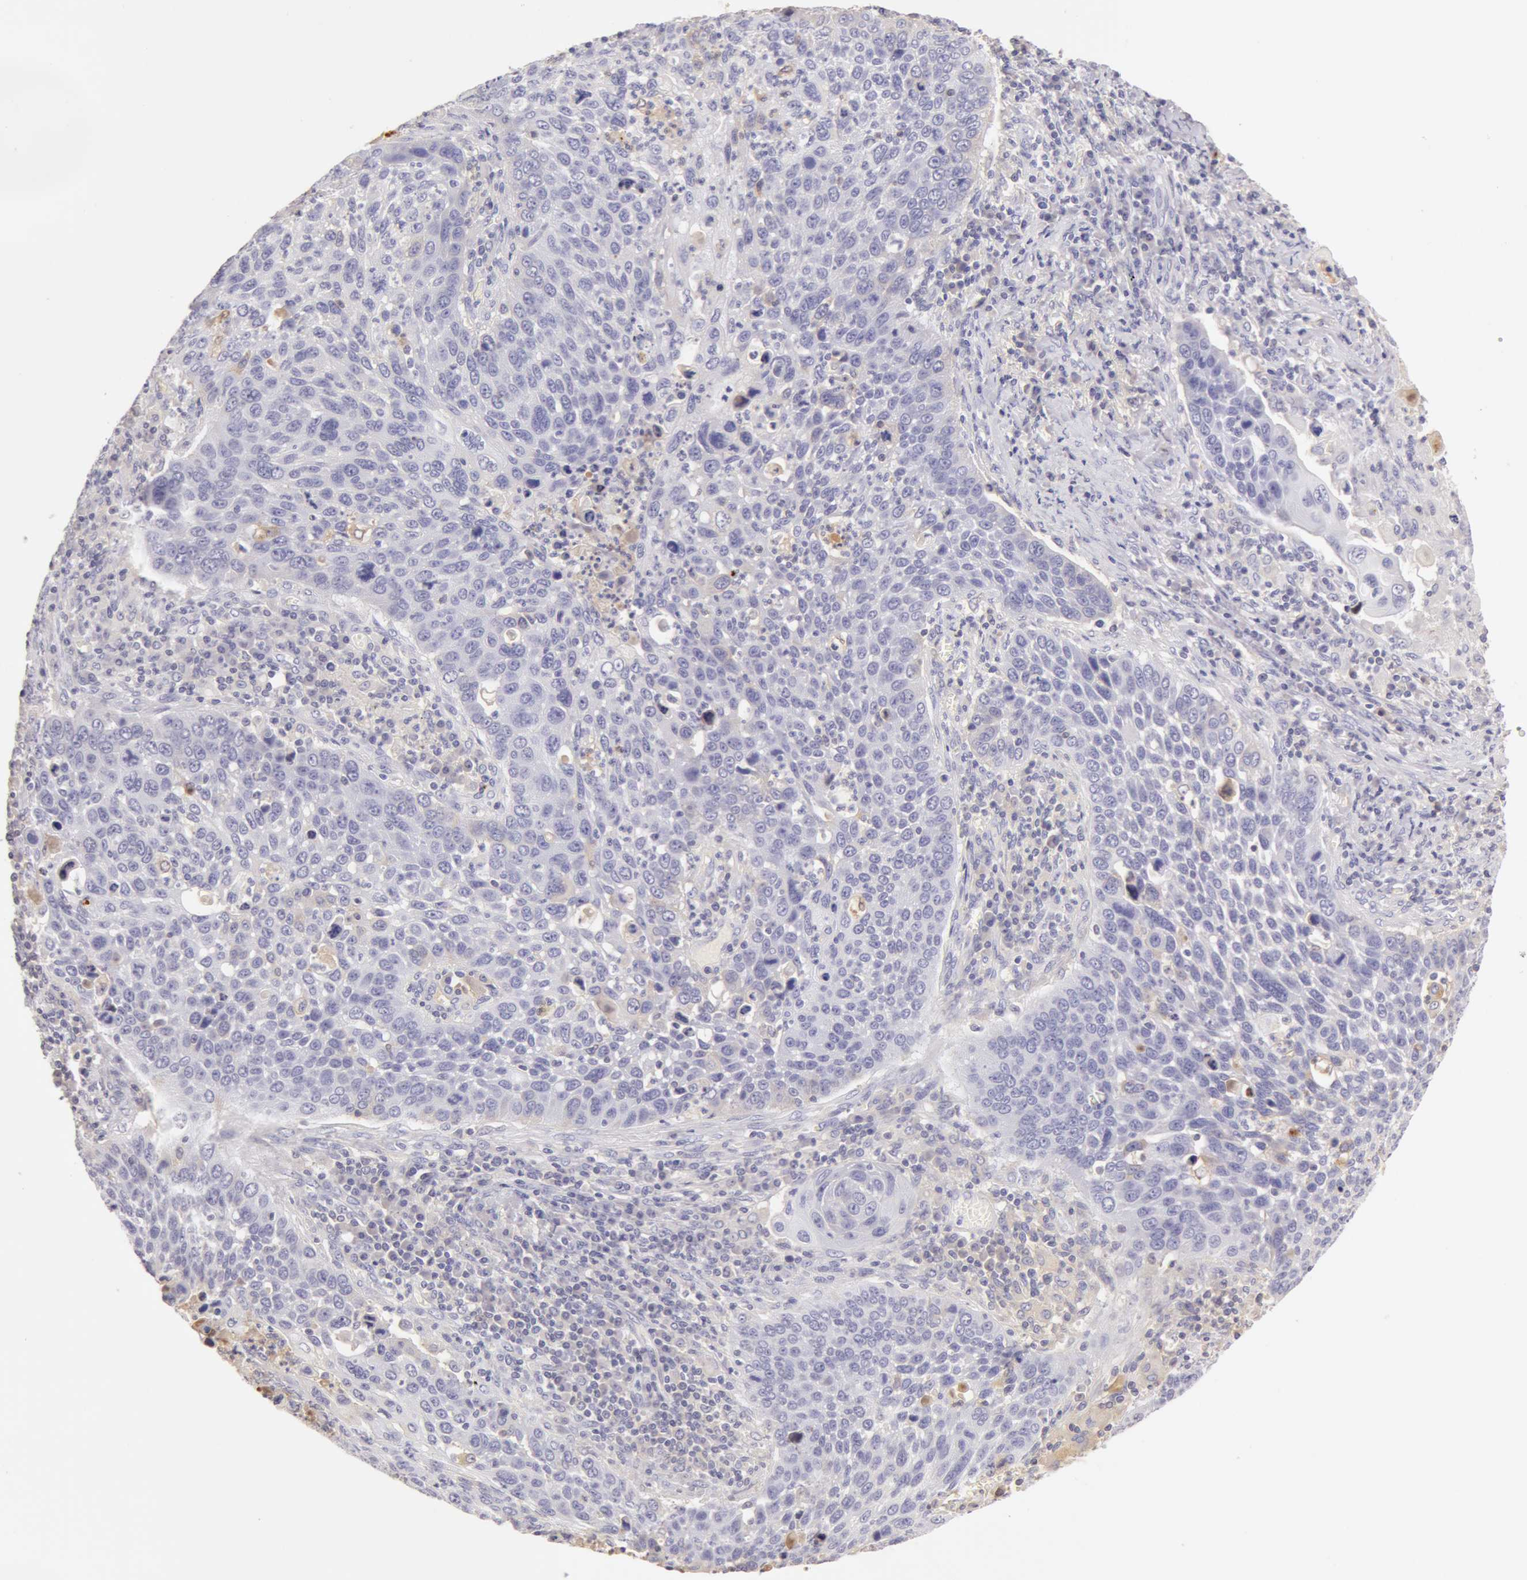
{"staining": {"intensity": "negative", "quantity": "none", "location": "none"}, "tissue": "lung cancer", "cell_type": "Tumor cells", "image_type": "cancer", "snomed": [{"axis": "morphology", "description": "Squamous cell carcinoma, NOS"}, {"axis": "topography", "description": "Lung"}], "caption": "The image shows no staining of tumor cells in lung squamous cell carcinoma. The staining is performed using DAB brown chromogen with nuclei counter-stained in using hematoxylin.", "gene": "AHSG", "patient": {"sex": "male", "age": 68}}